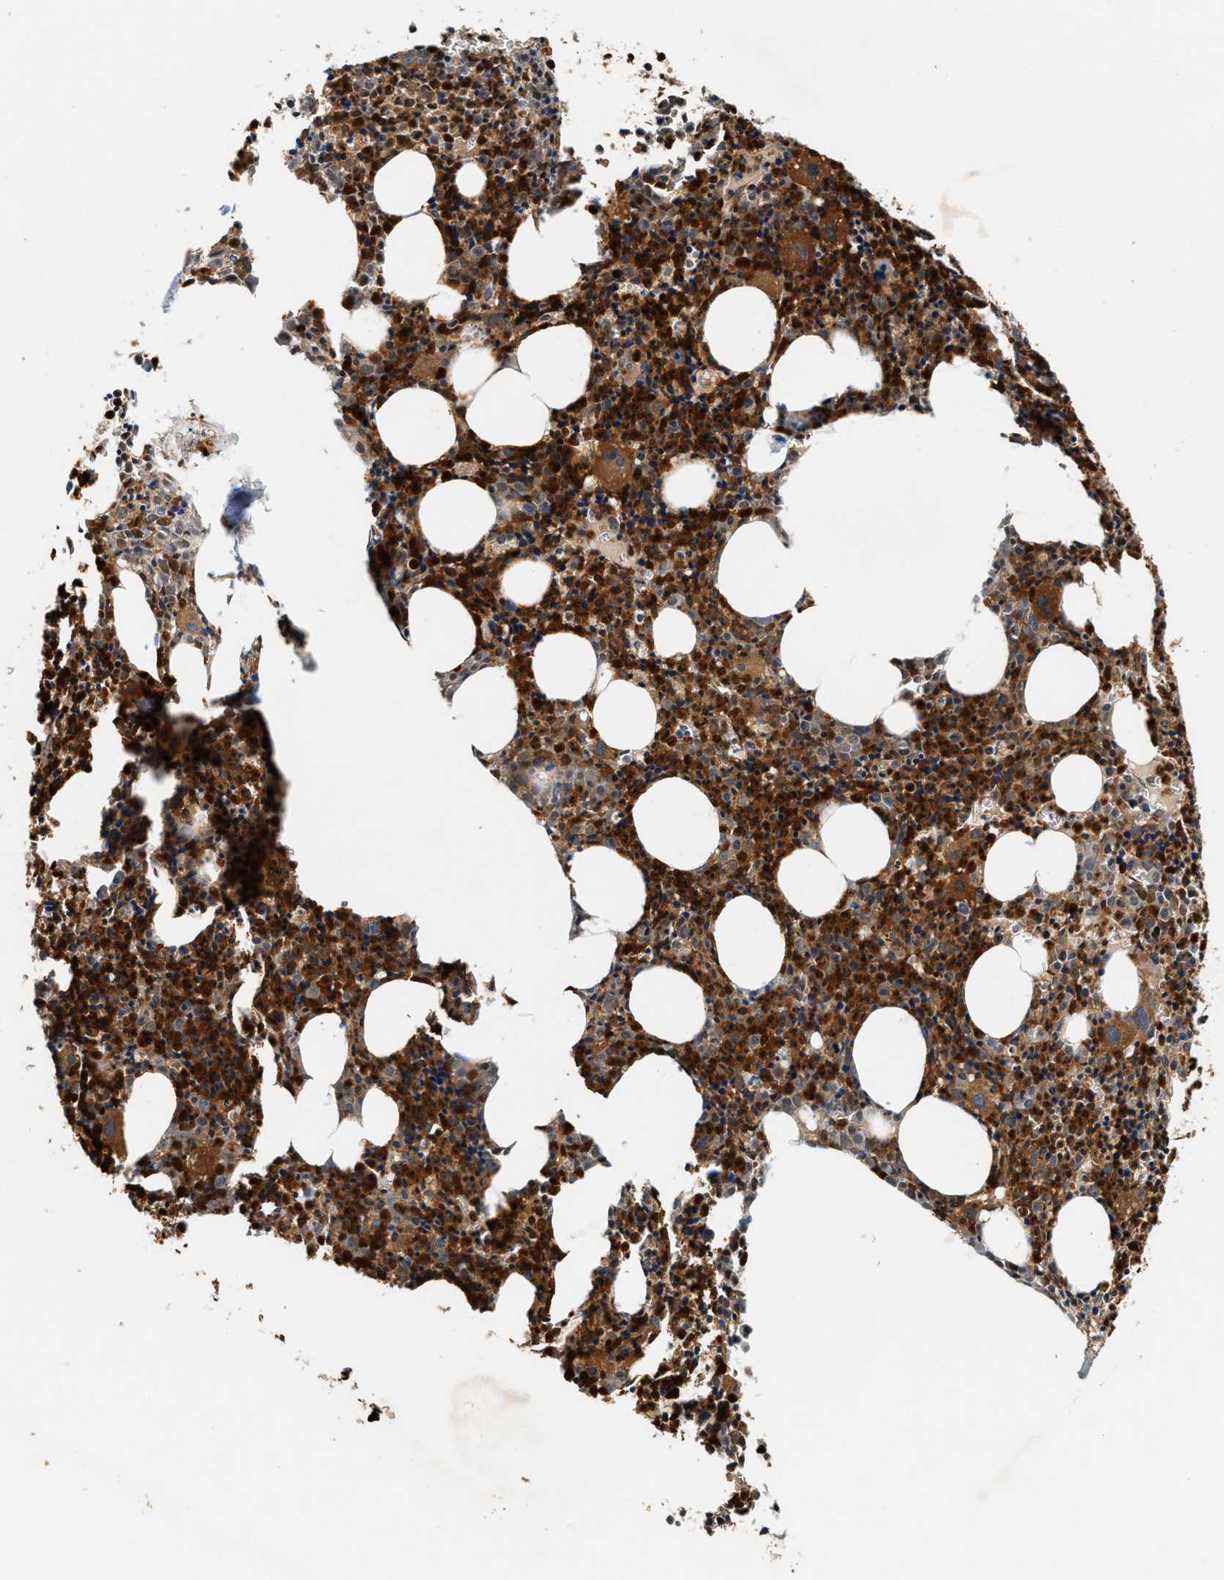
{"staining": {"intensity": "strong", "quantity": ">75%", "location": "cytoplasmic/membranous"}, "tissue": "bone marrow", "cell_type": "Hematopoietic cells", "image_type": "normal", "snomed": [{"axis": "morphology", "description": "Normal tissue, NOS"}, {"axis": "morphology", "description": "Inflammation, NOS"}, {"axis": "topography", "description": "Bone marrow"}], "caption": "Immunohistochemical staining of benign bone marrow reveals >75% levels of strong cytoplasmic/membranous protein expression in approximately >75% of hematopoietic cells. The staining is performed using DAB brown chromogen to label protein expression. The nuclei are counter-stained blue using hematoxylin.", "gene": "SAMD9", "patient": {"sex": "male", "age": 31}}